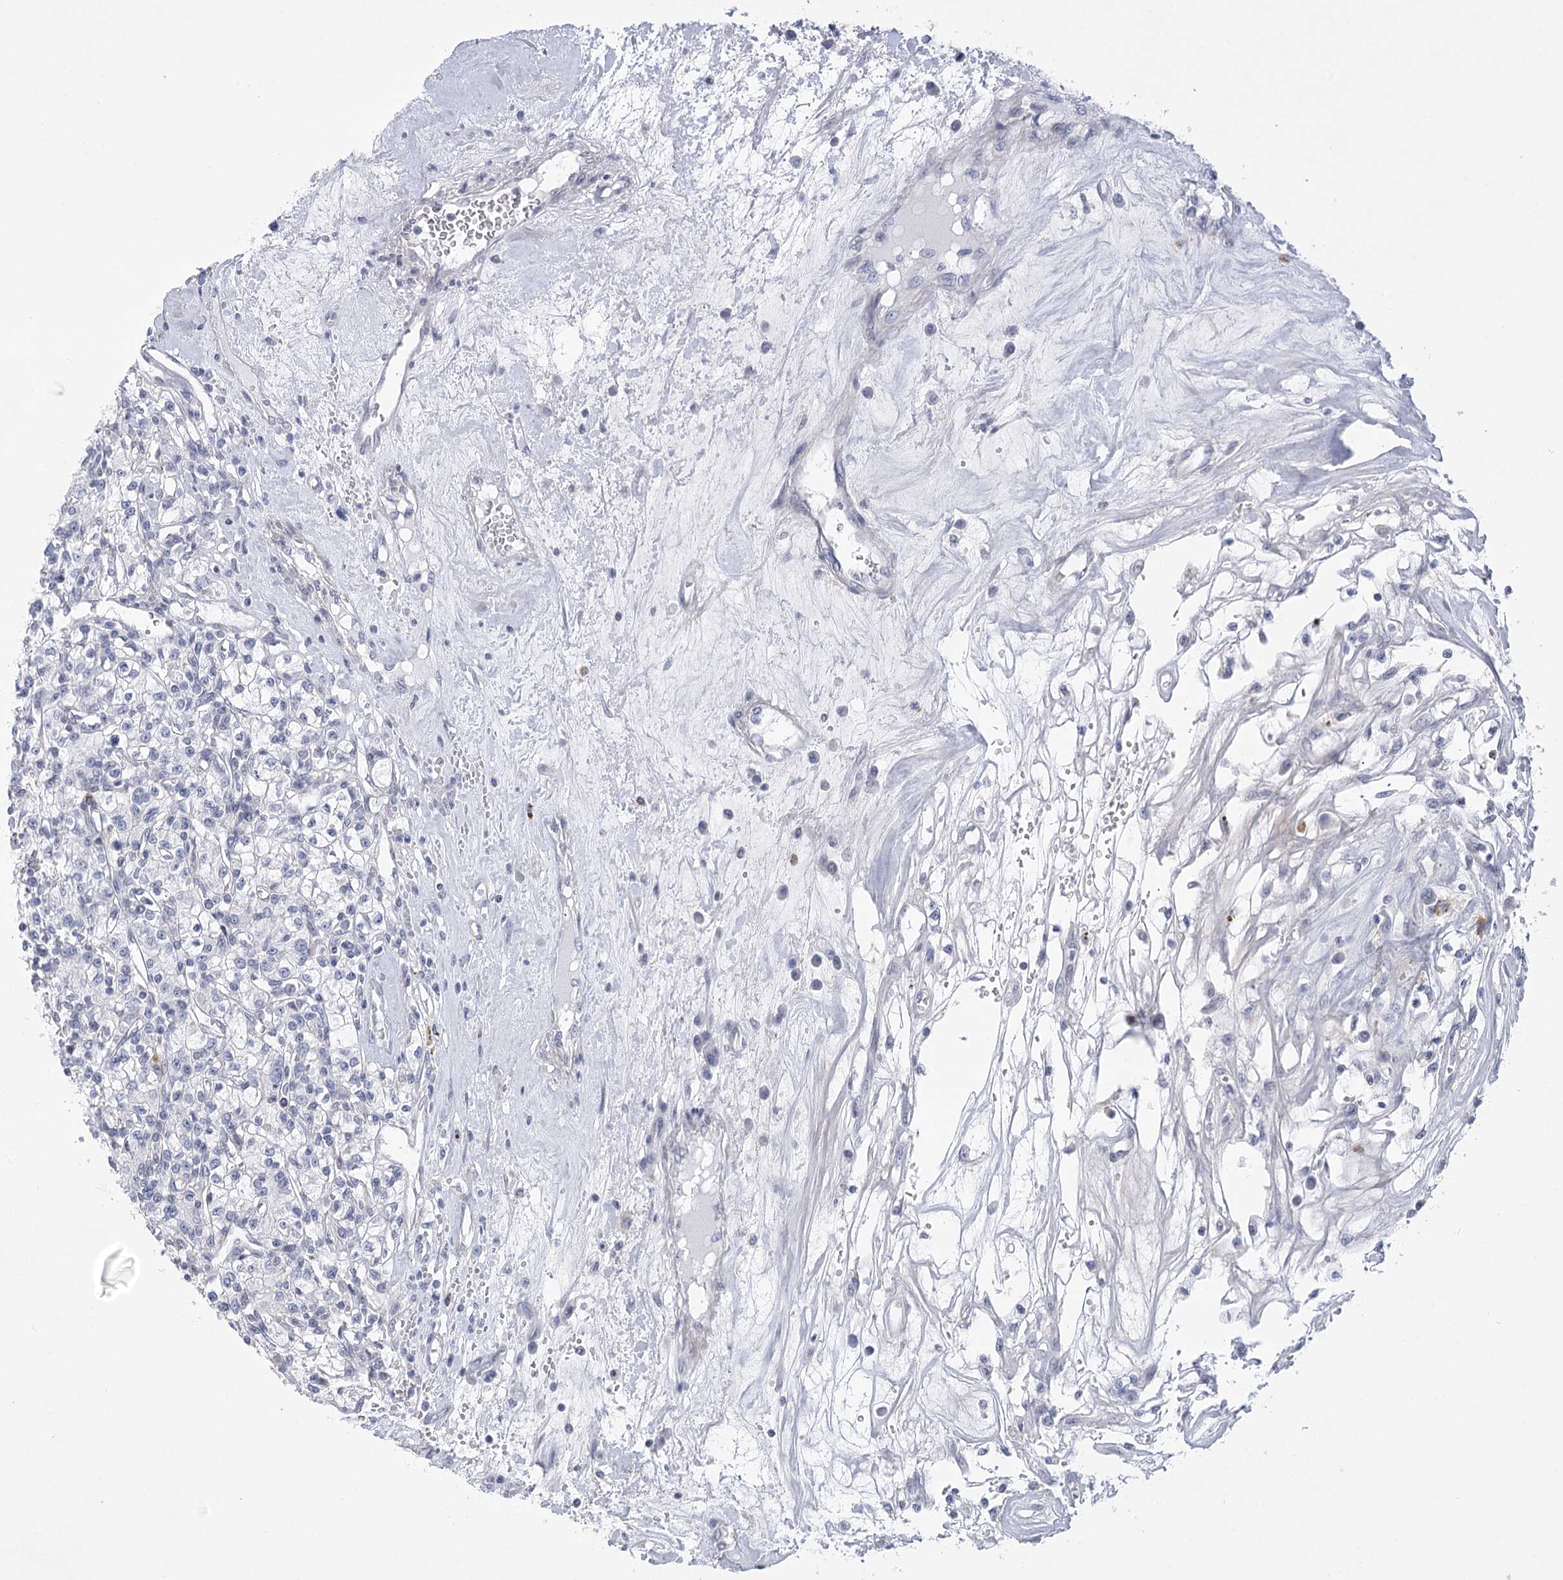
{"staining": {"intensity": "negative", "quantity": "none", "location": "none"}, "tissue": "renal cancer", "cell_type": "Tumor cells", "image_type": "cancer", "snomed": [{"axis": "morphology", "description": "Adenocarcinoma, NOS"}, {"axis": "topography", "description": "Kidney"}], "caption": "Tumor cells show no significant protein positivity in renal adenocarcinoma.", "gene": "FAM76B", "patient": {"sex": "female", "age": 59}}